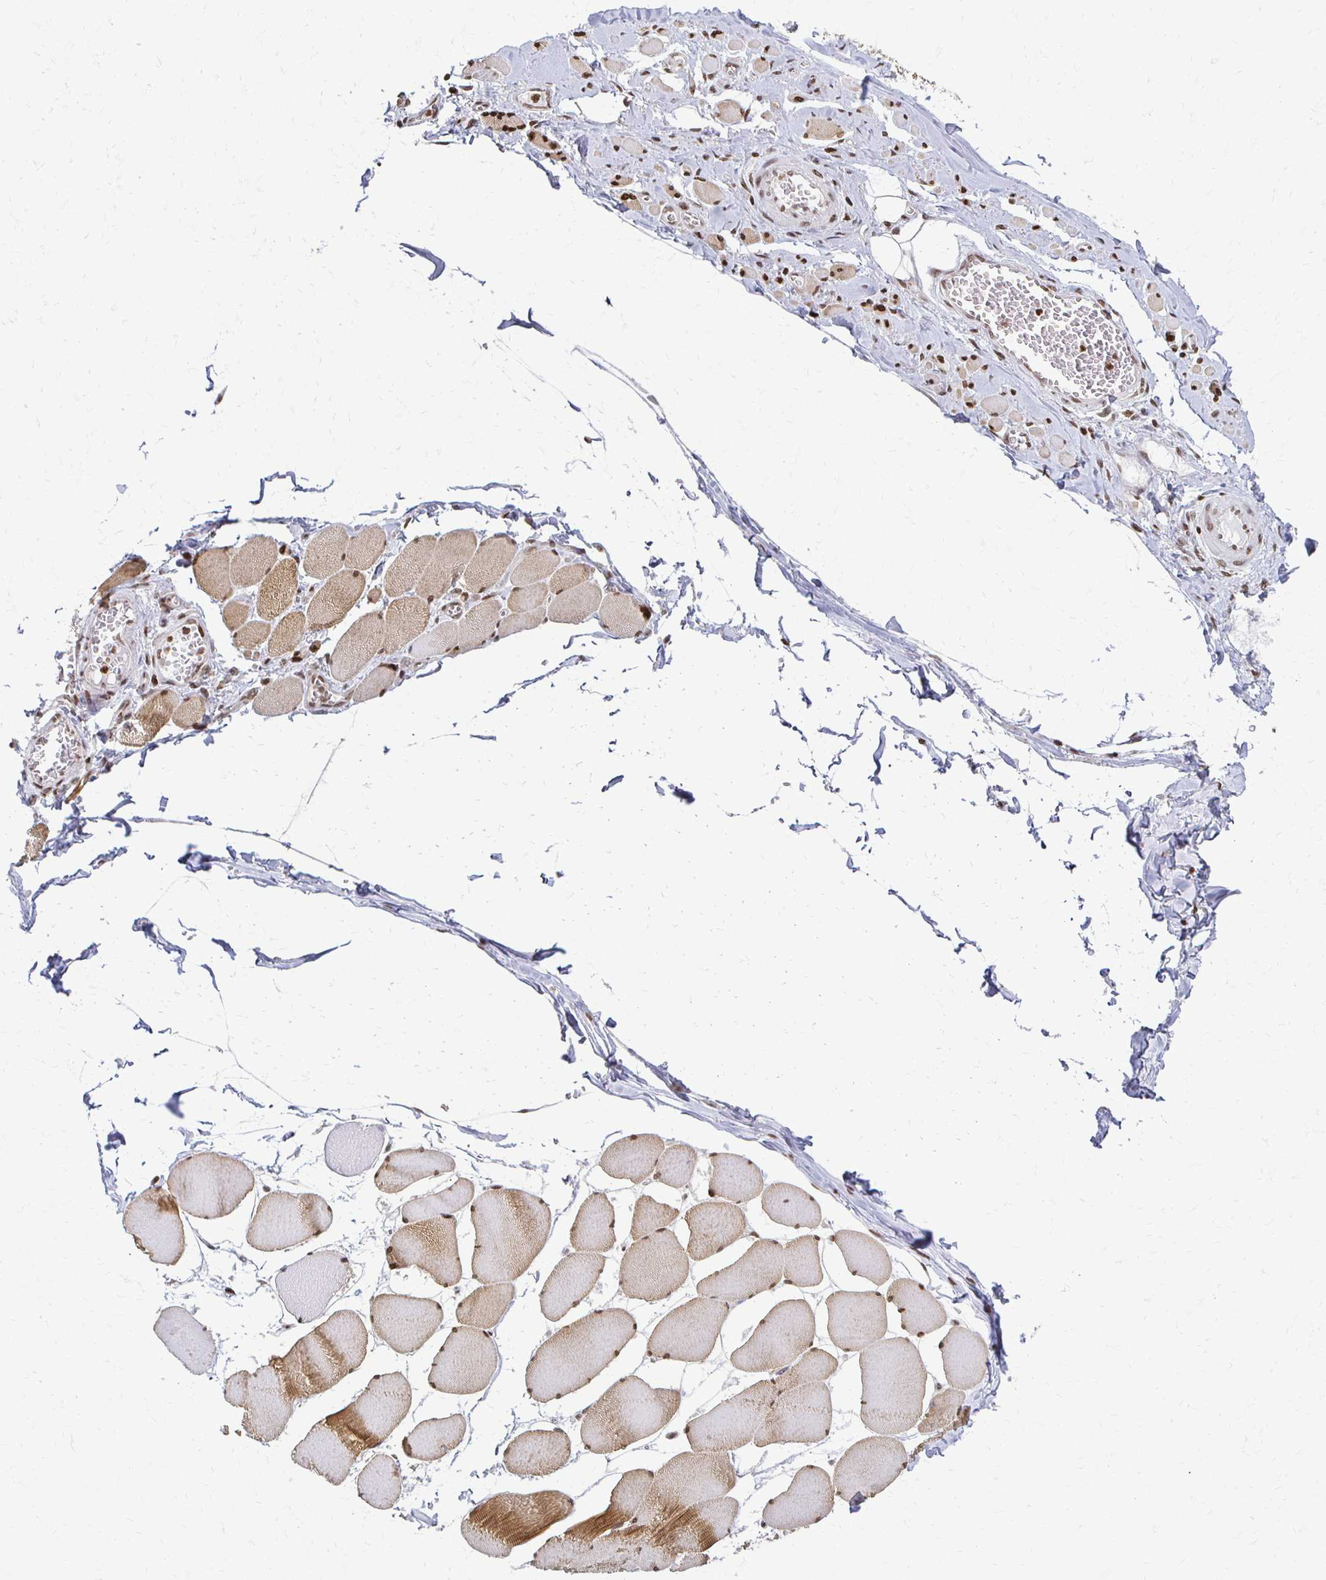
{"staining": {"intensity": "moderate", "quantity": ">75%", "location": "cytoplasmic/membranous,nuclear"}, "tissue": "skeletal muscle", "cell_type": "Myocytes", "image_type": "normal", "snomed": [{"axis": "morphology", "description": "Normal tissue, NOS"}, {"axis": "topography", "description": "Skeletal muscle"}], "caption": "Immunohistochemistry of benign skeletal muscle shows medium levels of moderate cytoplasmic/membranous,nuclear staining in about >75% of myocytes.", "gene": "HOXA9", "patient": {"sex": "female", "age": 75}}